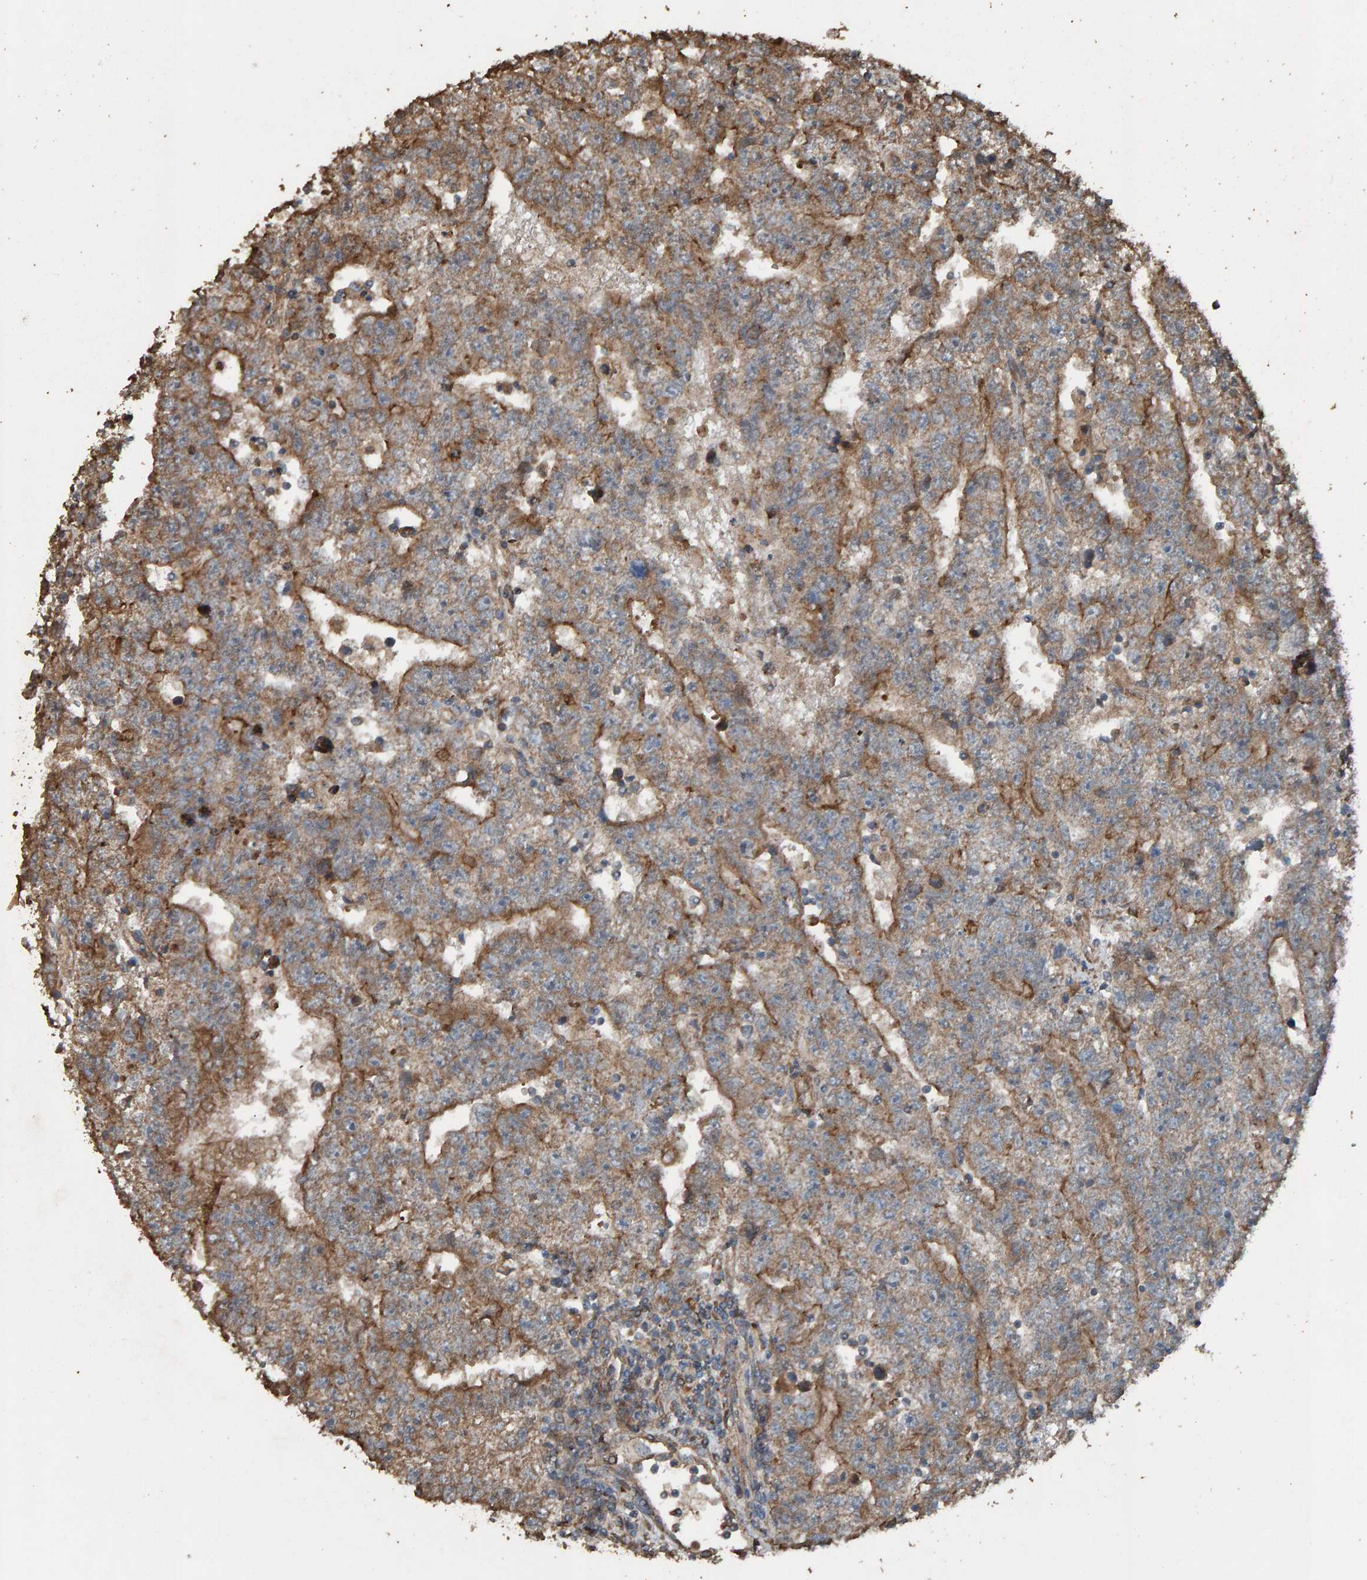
{"staining": {"intensity": "moderate", "quantity": "25%-75%", "location": "cytoplasmic/membranous"}, "tissue": "testis cancer", "cell_type": "Tumor cells", "image_type": "cancer", "snomed": [{"axis": "morphology", "description": "Carcinoma, Embryonal, NOS"}, {"axis": "topography", "description": "Testis"}], "caption": "Immunohistochemistry micrograph of neoplastic tissue: testis cancer stained using immunohistochemistry (IHC) displays medium levels of moderate protein expression localized specifically in the cytoplasmic/membranous of tumor cells, appearing as a cytoplasmic/membranous brown color.", "gene": "DUS1L", "patient": {"sex": "male", "age": 25}}